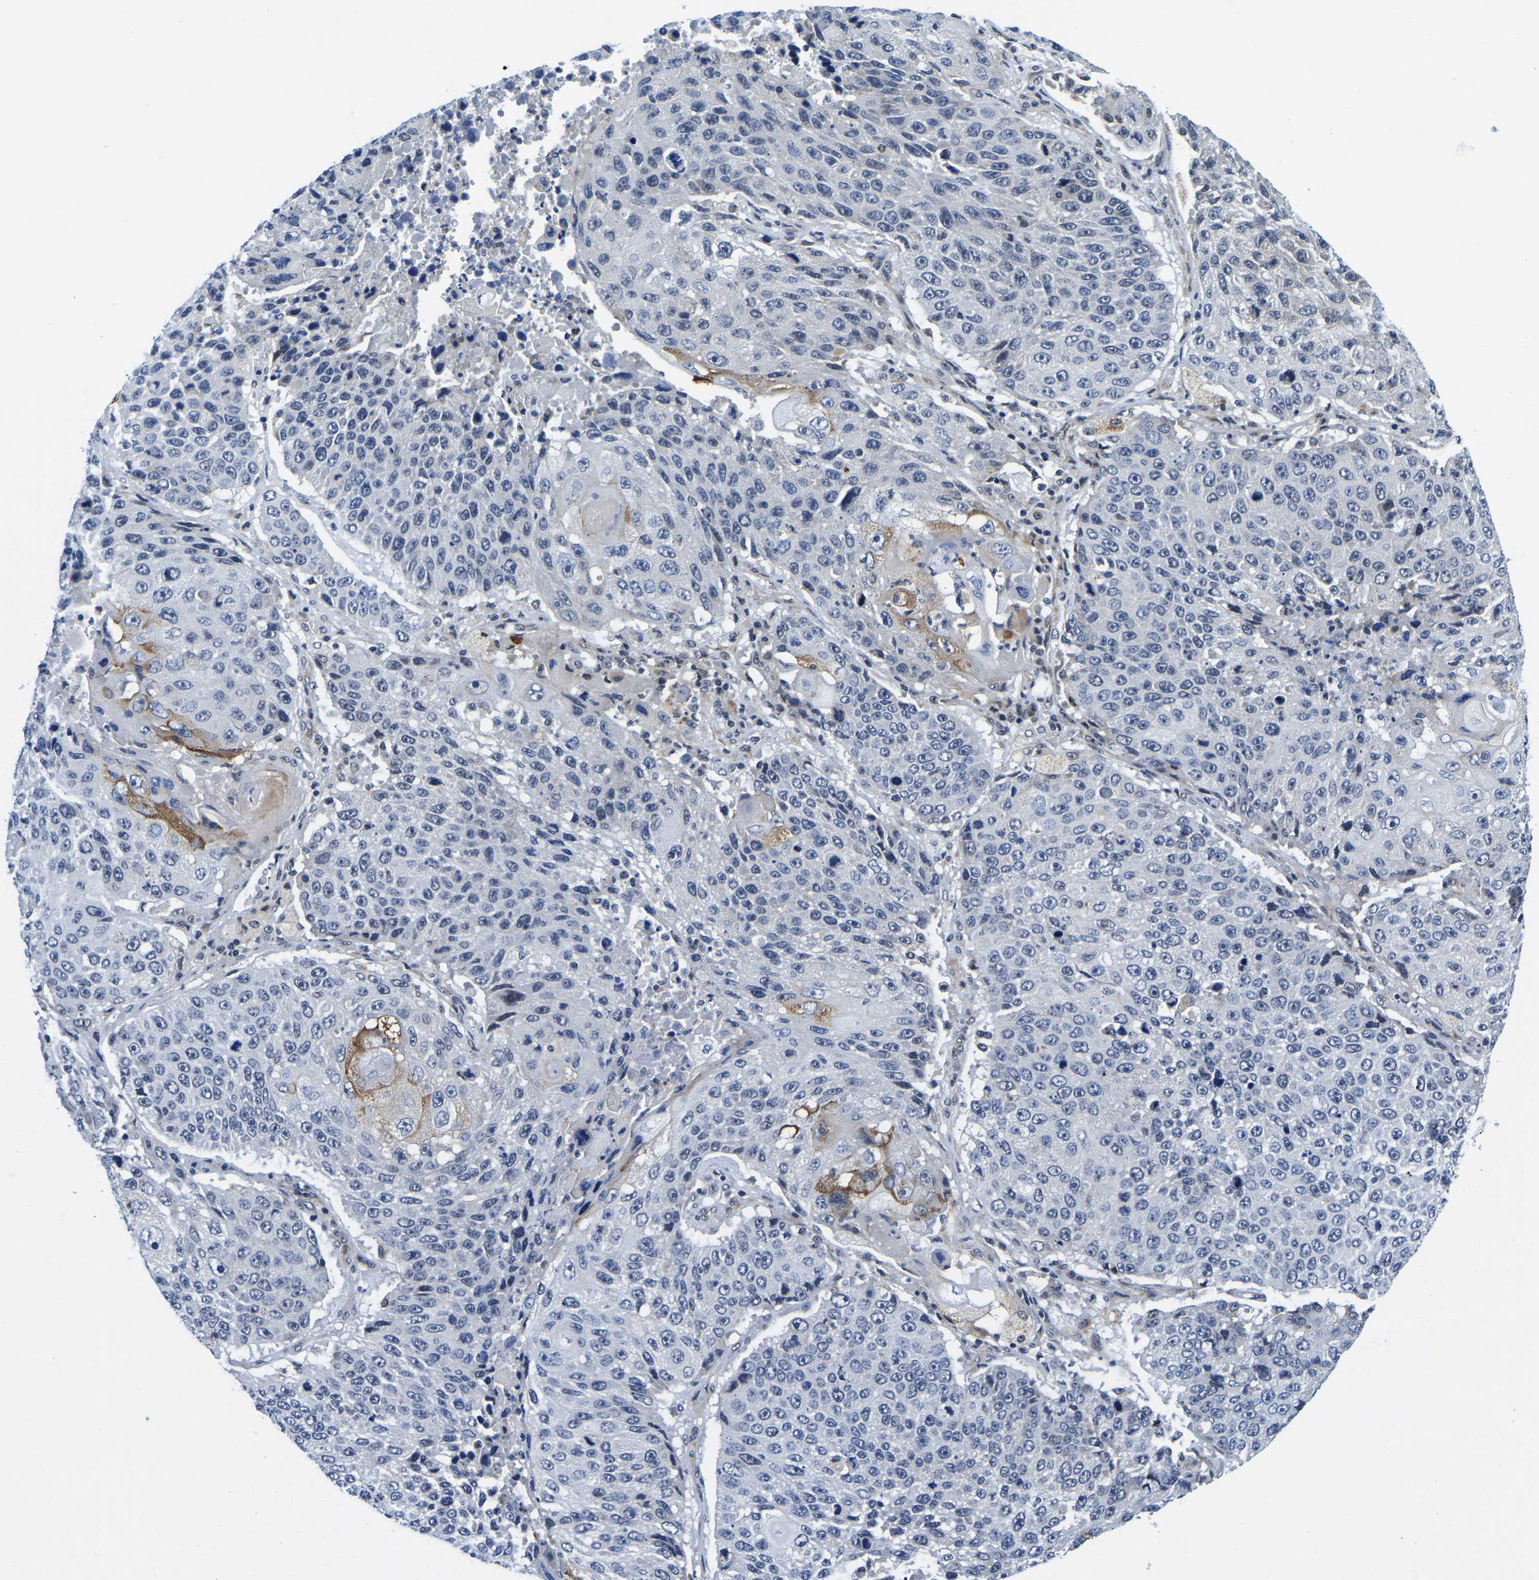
{"staining": {"intensity": "moderate", "quantity": "<25%", "location": "cytoplasmic/membranous"}, "tissue": "lung cancer", "cell_type": "Tumor cells", "image_type": "cancer", "snomed": [{"axis": "morphology", "description": "Squamous cell carcinoma, NOS"}, {"axis": "topography", "description": "Lung"}], "caption": "The micrograph exhibits a brown stain indicating the presence of a protein in the cytoplasmic/membranous of tumor cells in lung cancer (squamous cell carcinoma).", "gene": "POLDIP3", "patient": {"sex": "male", "age": 61}}